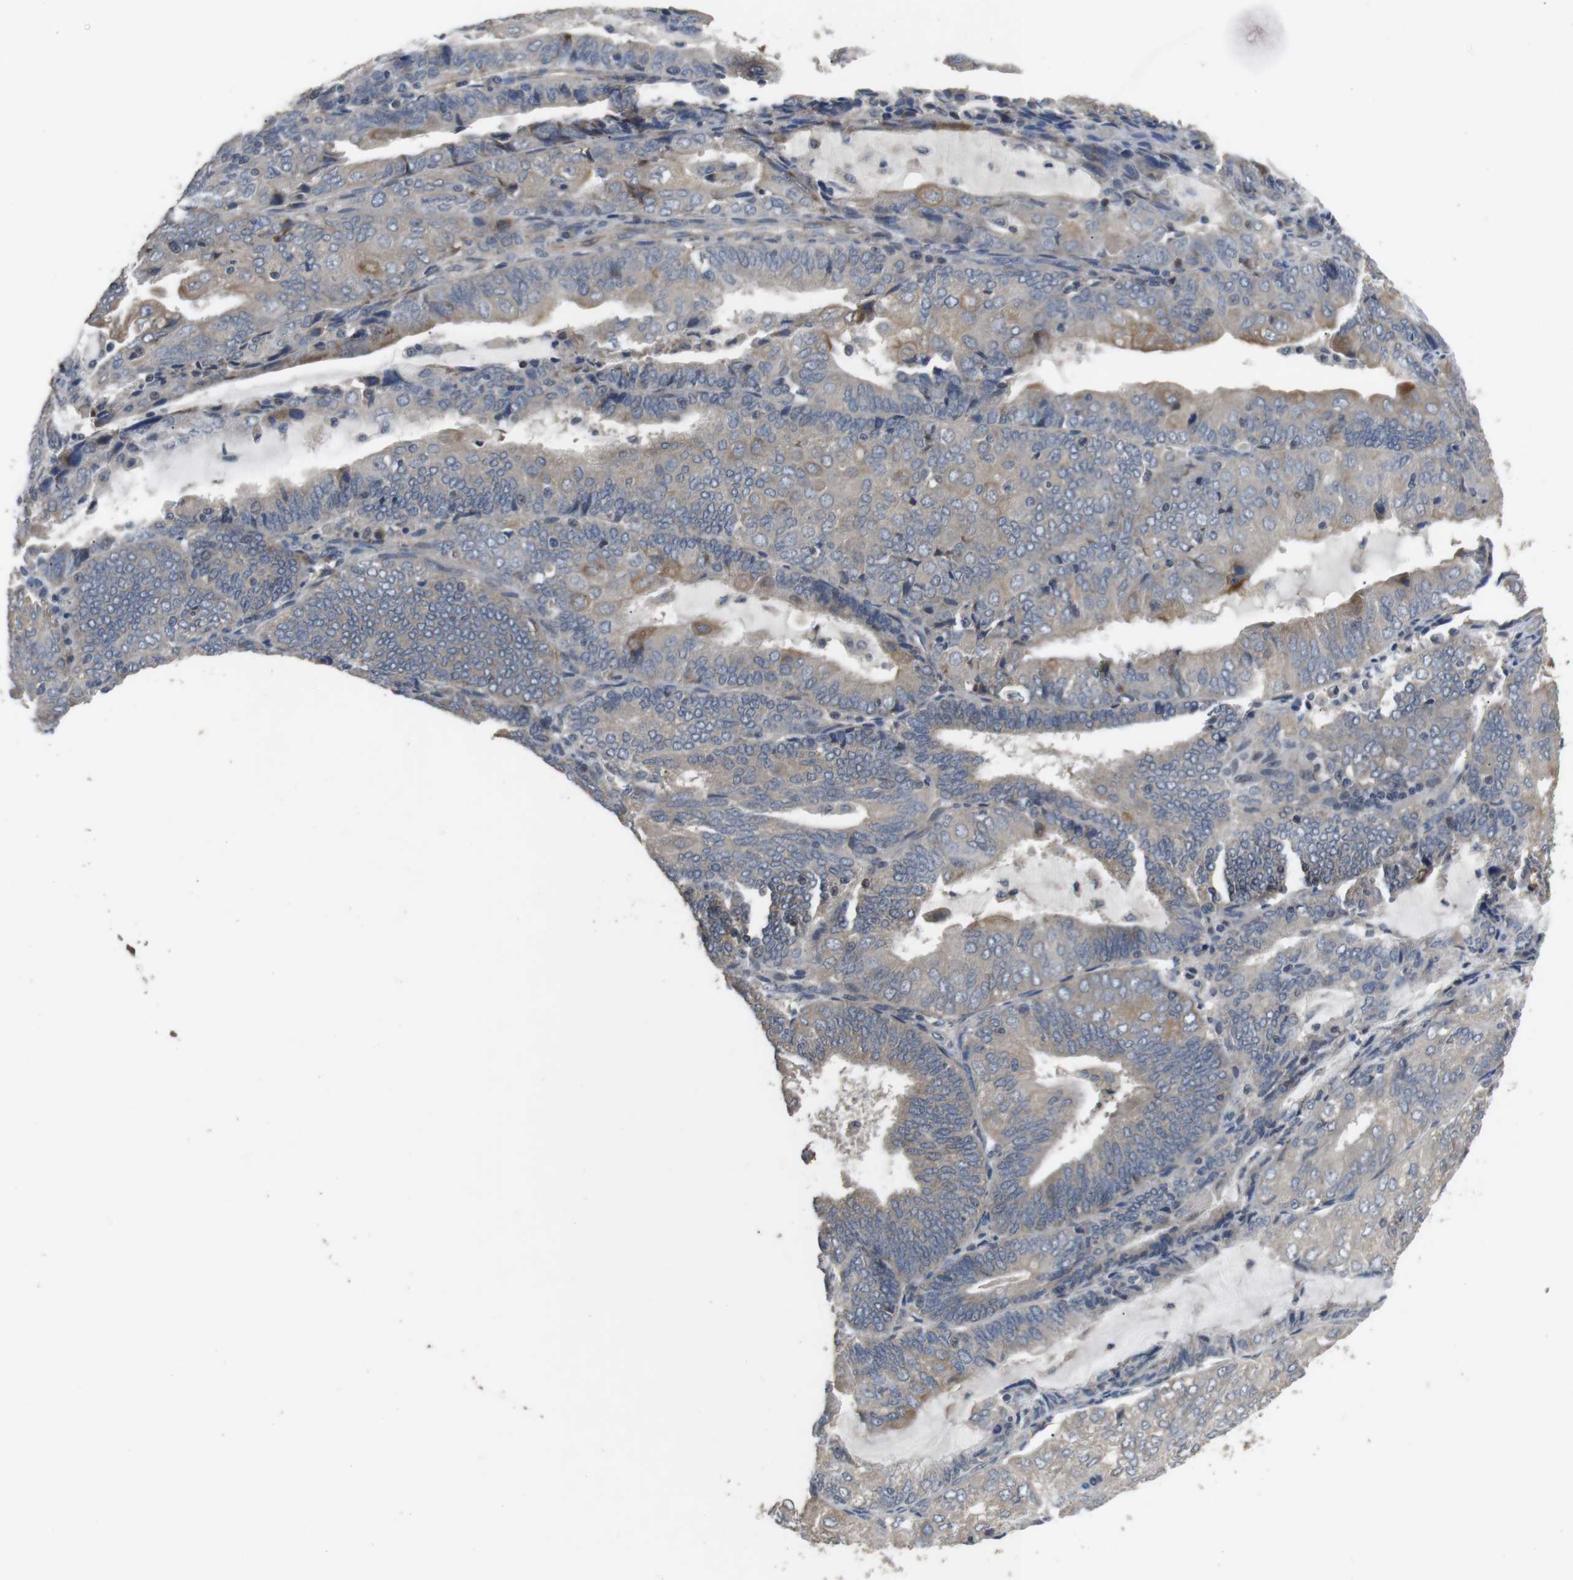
{"staining": {"intensity": "weak", "quantity": "<25%", "location": "cytoplasmic/membranous"}, "tissue": "endometrial cancer", "cell_type": "Tumor cells", "image_type": "cancer", "snomed": [{"axis": "morphology", "description": "Adenocarcinoma, NOS"}, {"axis": "topography", "description": "Endometrium"}], "caption": "Immunohistochemistry (IHC) image of endometrial cancer (adenocarcinoma) stained for a protein (brown), which shows no positivity in tumor cells.", "gene": "ADGRL3", "patient": {"sex": "female", "age": 81}}